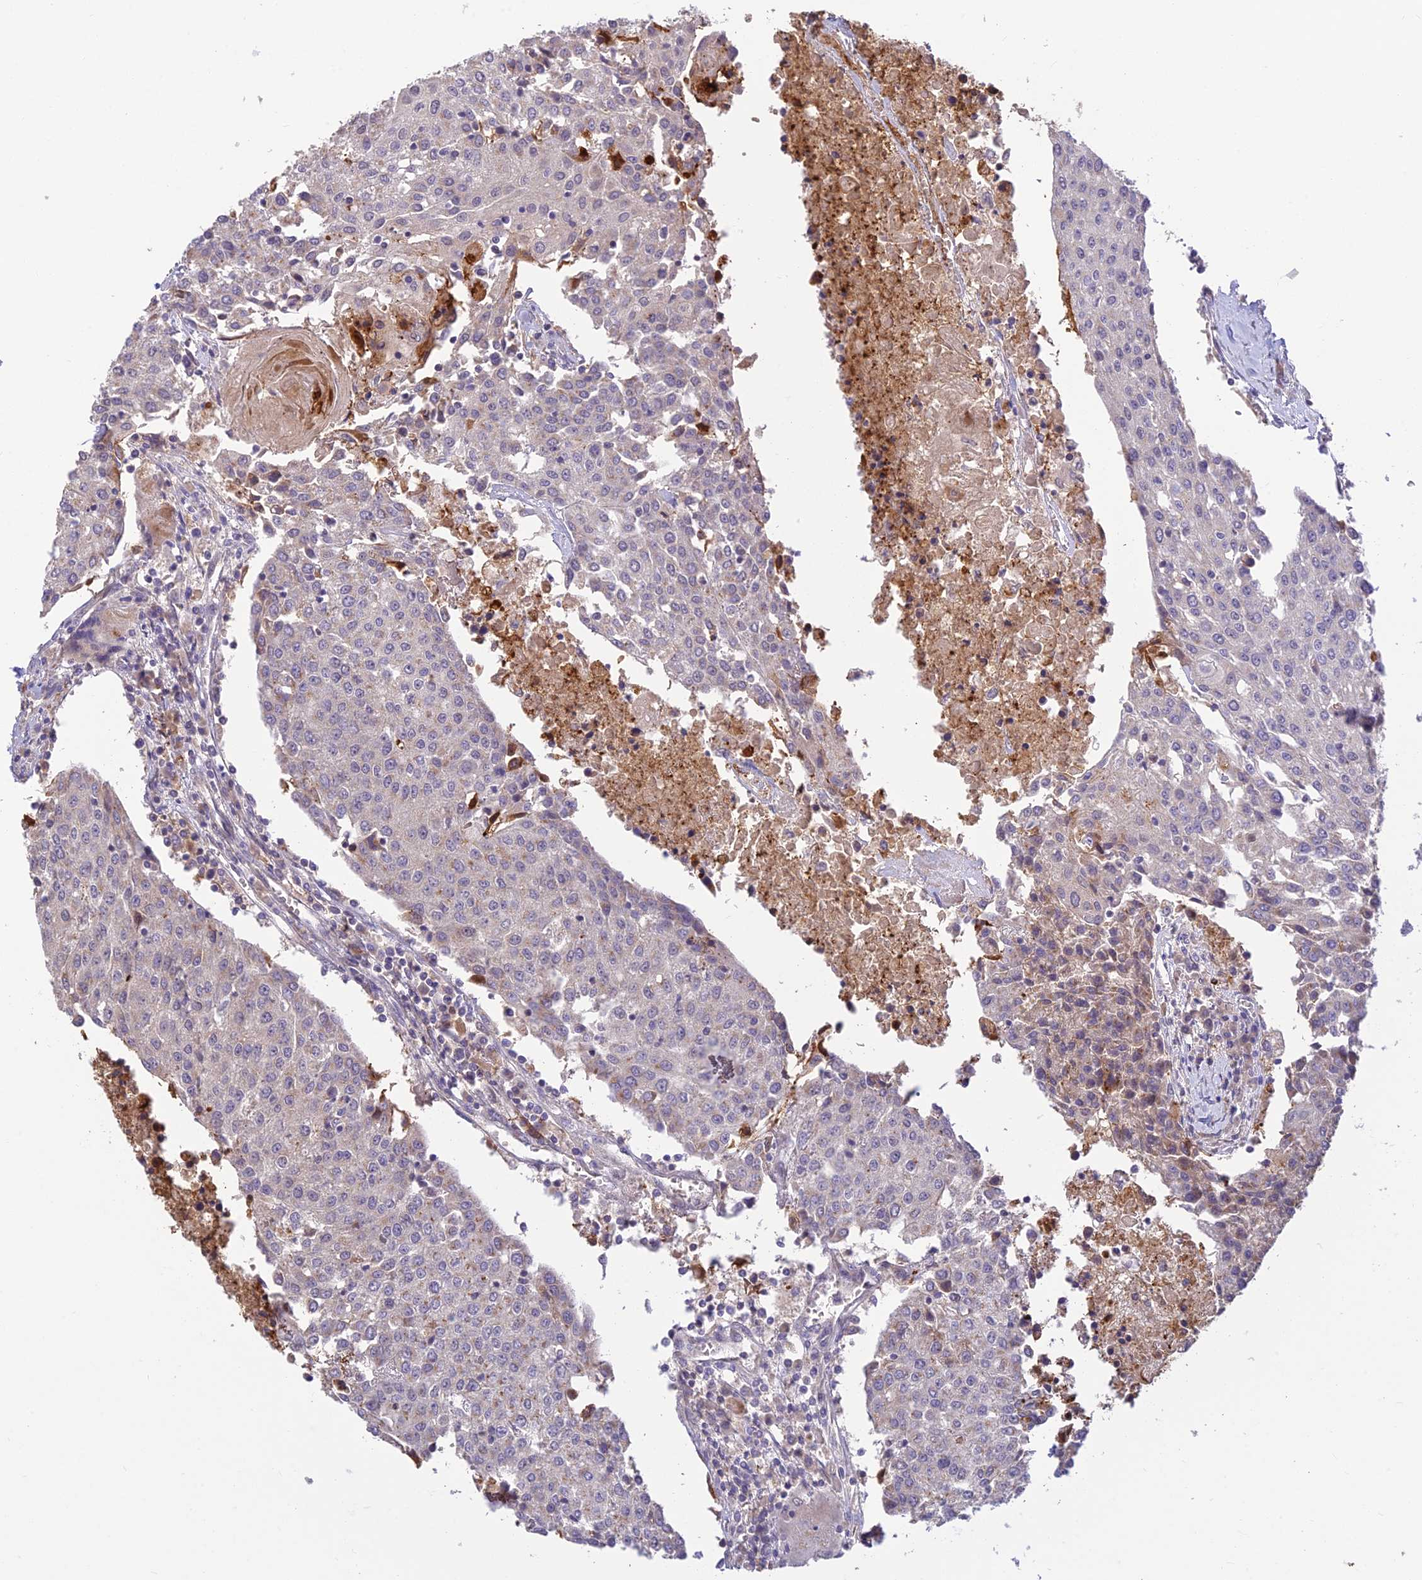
{"staining": {"intensity": "negative", "quantity": "none", "location": "none"}, "tissue": "urothelial cancer", "cell_type": "Tumor cells", "image_type": "cancer", "snomed": [{"axis": "morphology", "description": "Urothelial carcinoma, High grade"}, {"axis": "topography", "description": "Urinary bladder"}], "caption": "Immunohistochemical staining of human urothelial carcinoma (high-grade) reveals no significant positivity in tumor cells.", "gene": "ASPDH", "patient": {"sex": "female", "age": 85}}